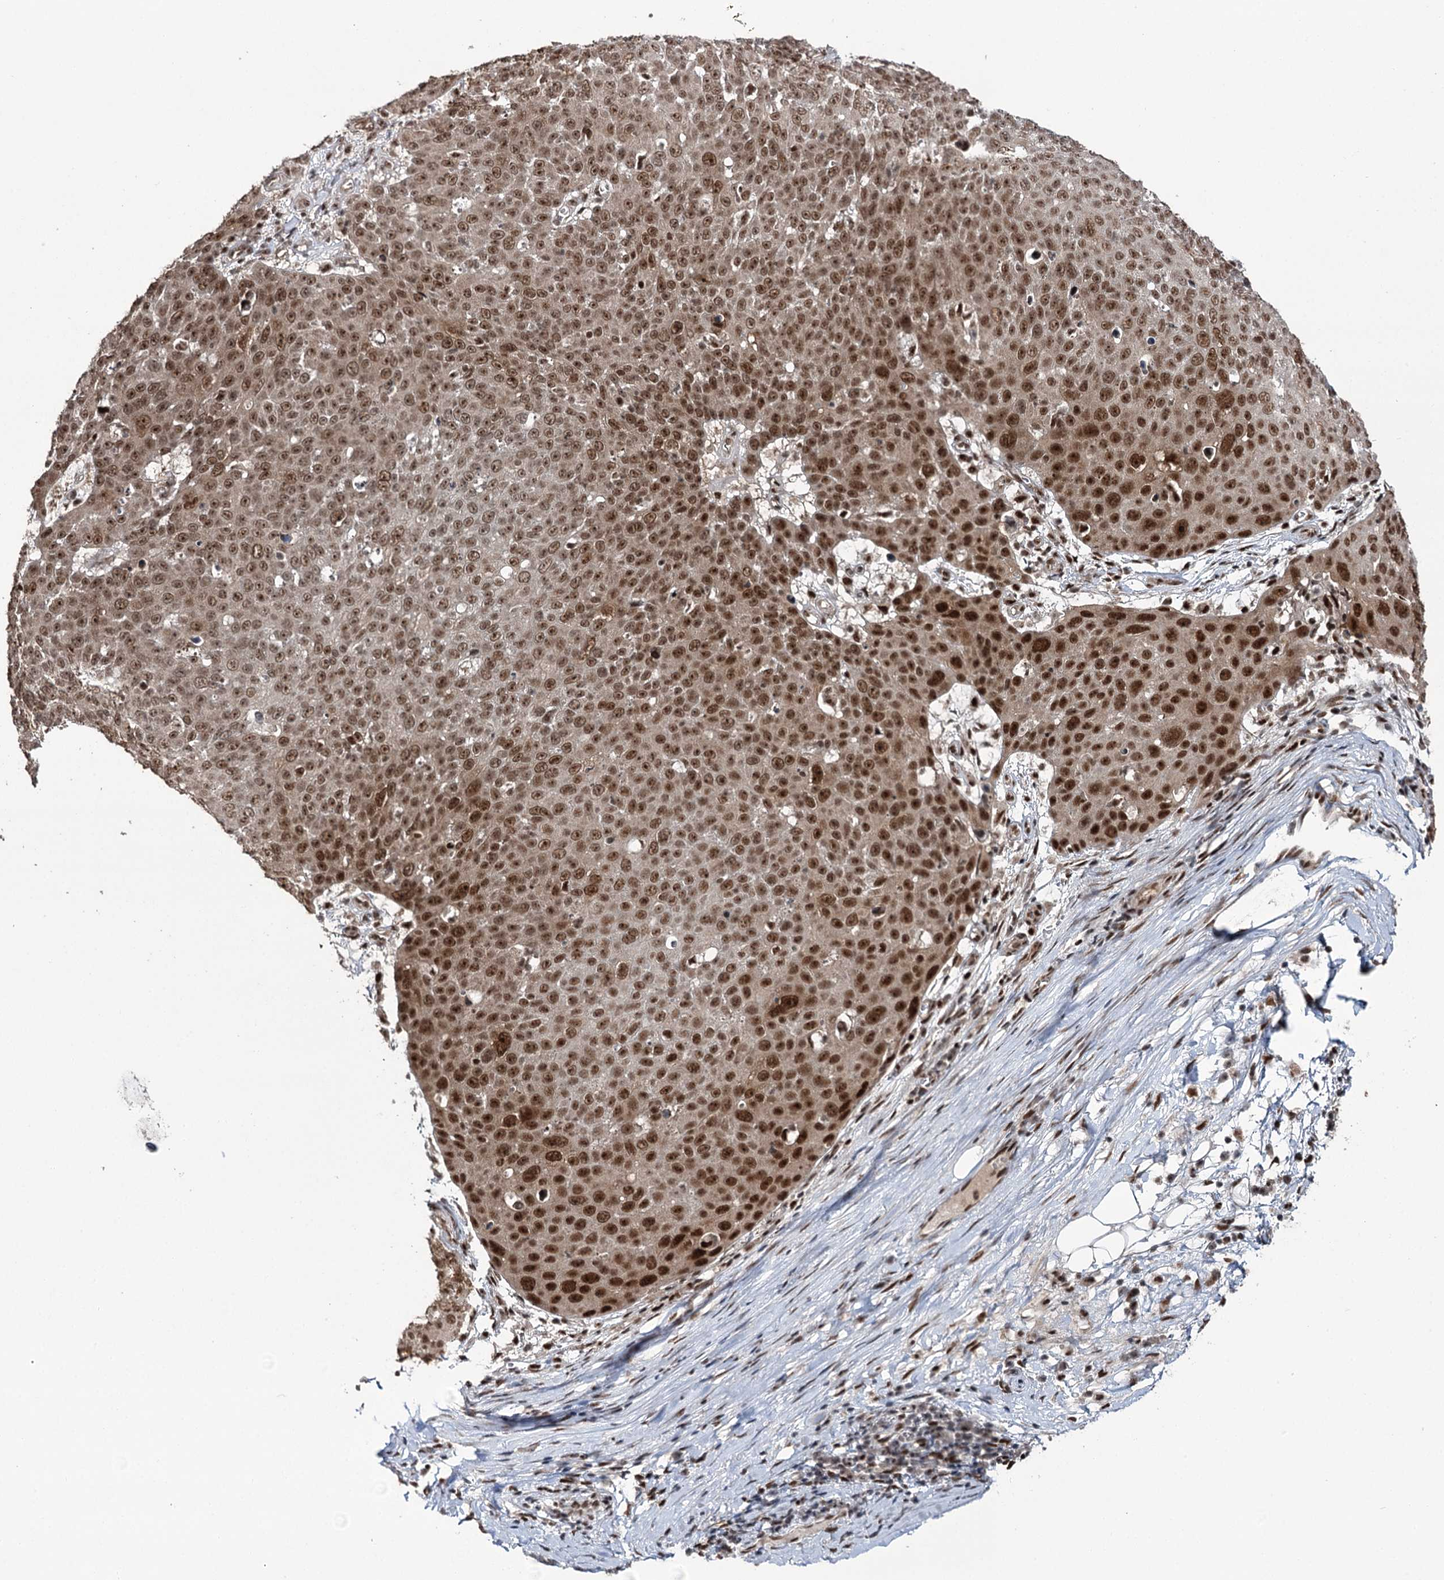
{"staining": {"intensity": "strong", "quantity": ">75%", "location": "nuclear"}, "tissue": "skin cancer", "cell_type": "Tumor cells", "image_type": "cancer", "snomed": [{"axis": "morphology", "description": "Squamous cell carcinoma, NOS"}, {"axis": "topography", "description": "Skin"}], "caption": "Human skin cancer (squamous cell carcinoma) stained with a protein marker displays strong staining in tumor cells.", "gene": "ERCC3", "patient": {"sex": "male", "age": 71}}